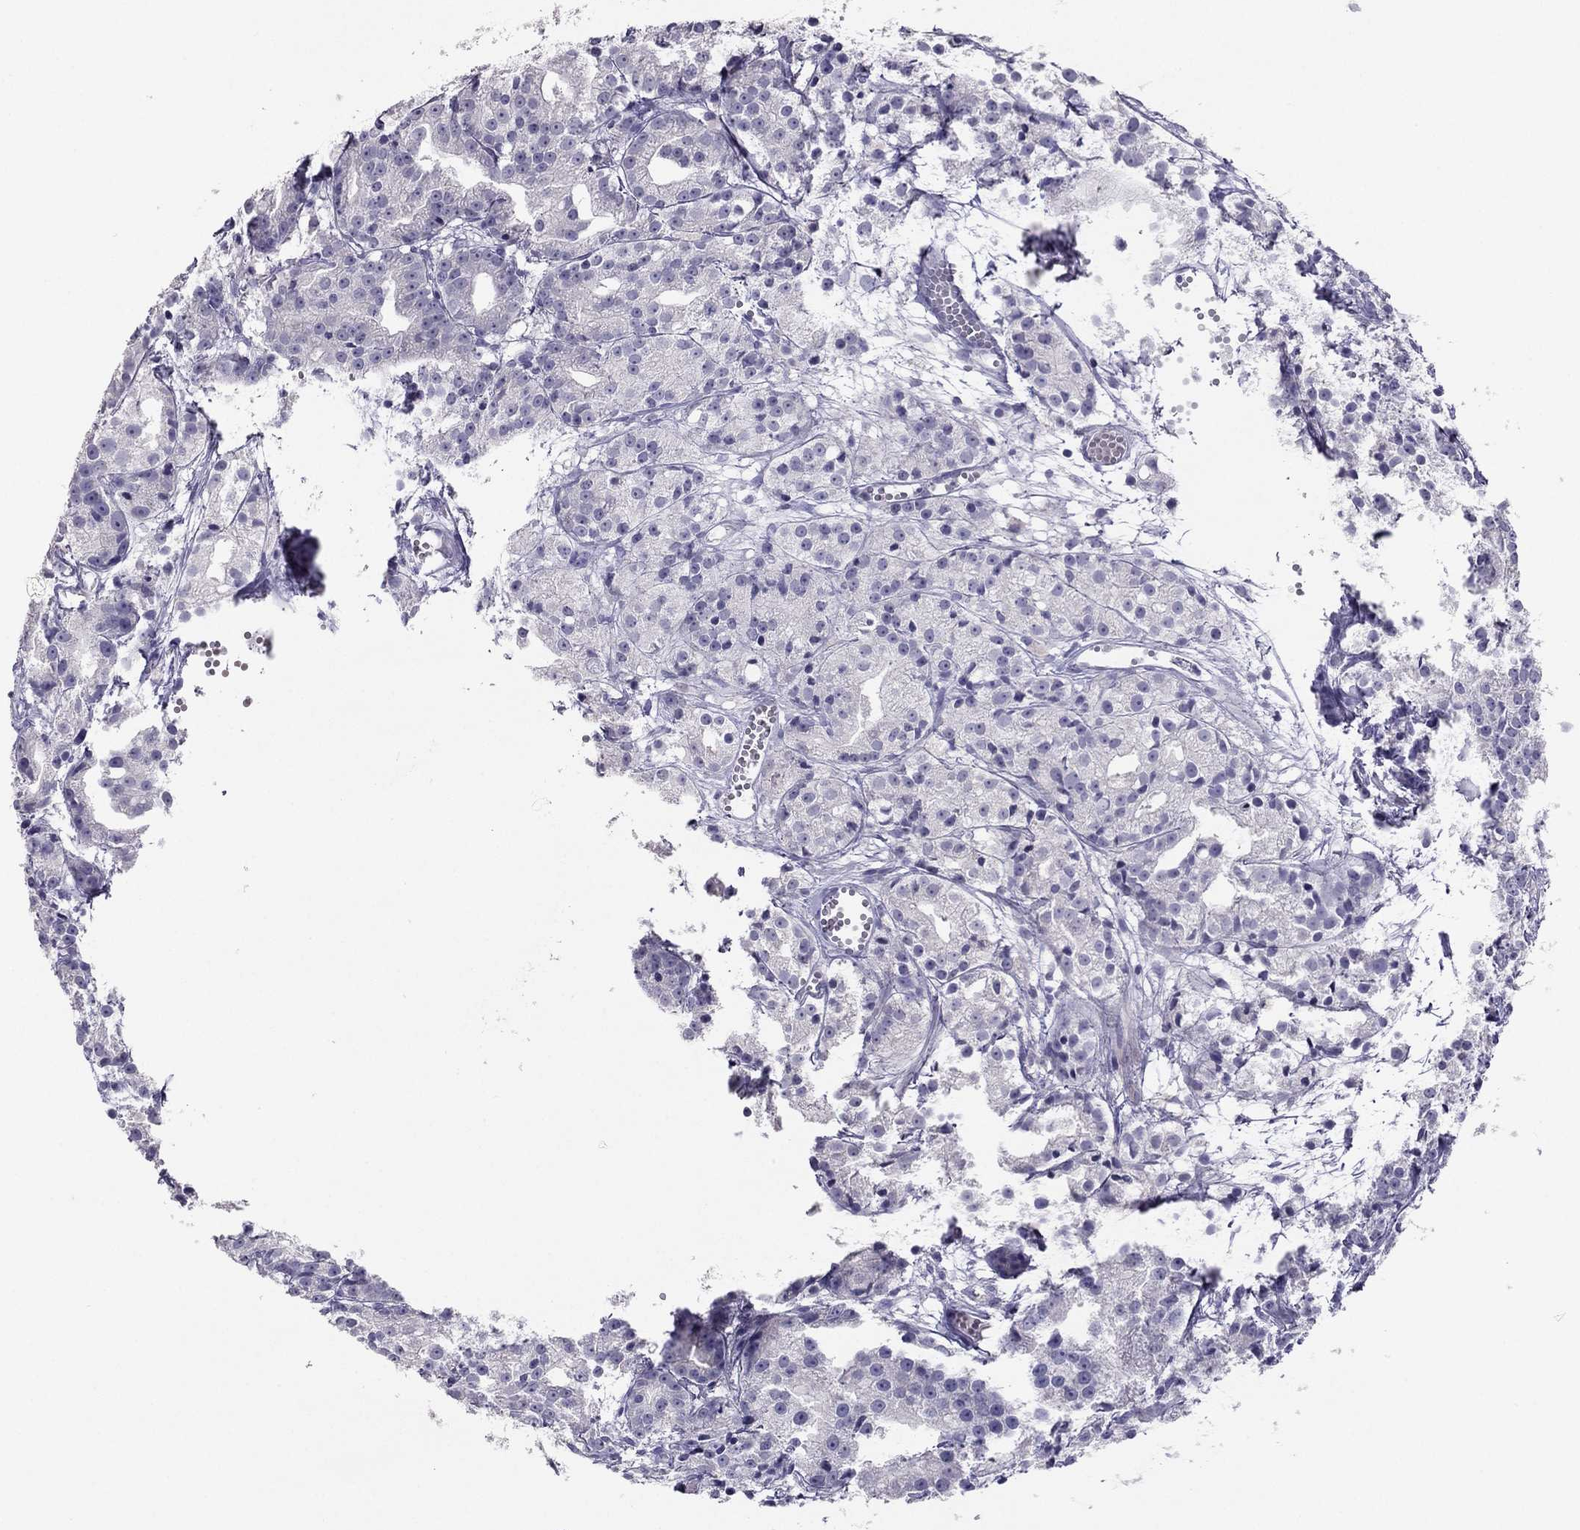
{"staining": {"intensity": "negative", "quantity": "none", "location": "none"}, "tissue": "prostate cancer", "cell_type": "Tumor cells", "image_type": "cancer", "snomed": [{"axis": "morphology", "description": "Adenocarcinoma, Medium grade"}, {"axis": "topography", "description": "Prostate"}], "caption": "This is an immunohistochemistry (IHC) histopathology image of prostate cancer (adenocarcinoma (medium-grade)). There is no staining in tumor cells.", "gene": "RGS8", "patient": {"sex": "male", "age": 74}}